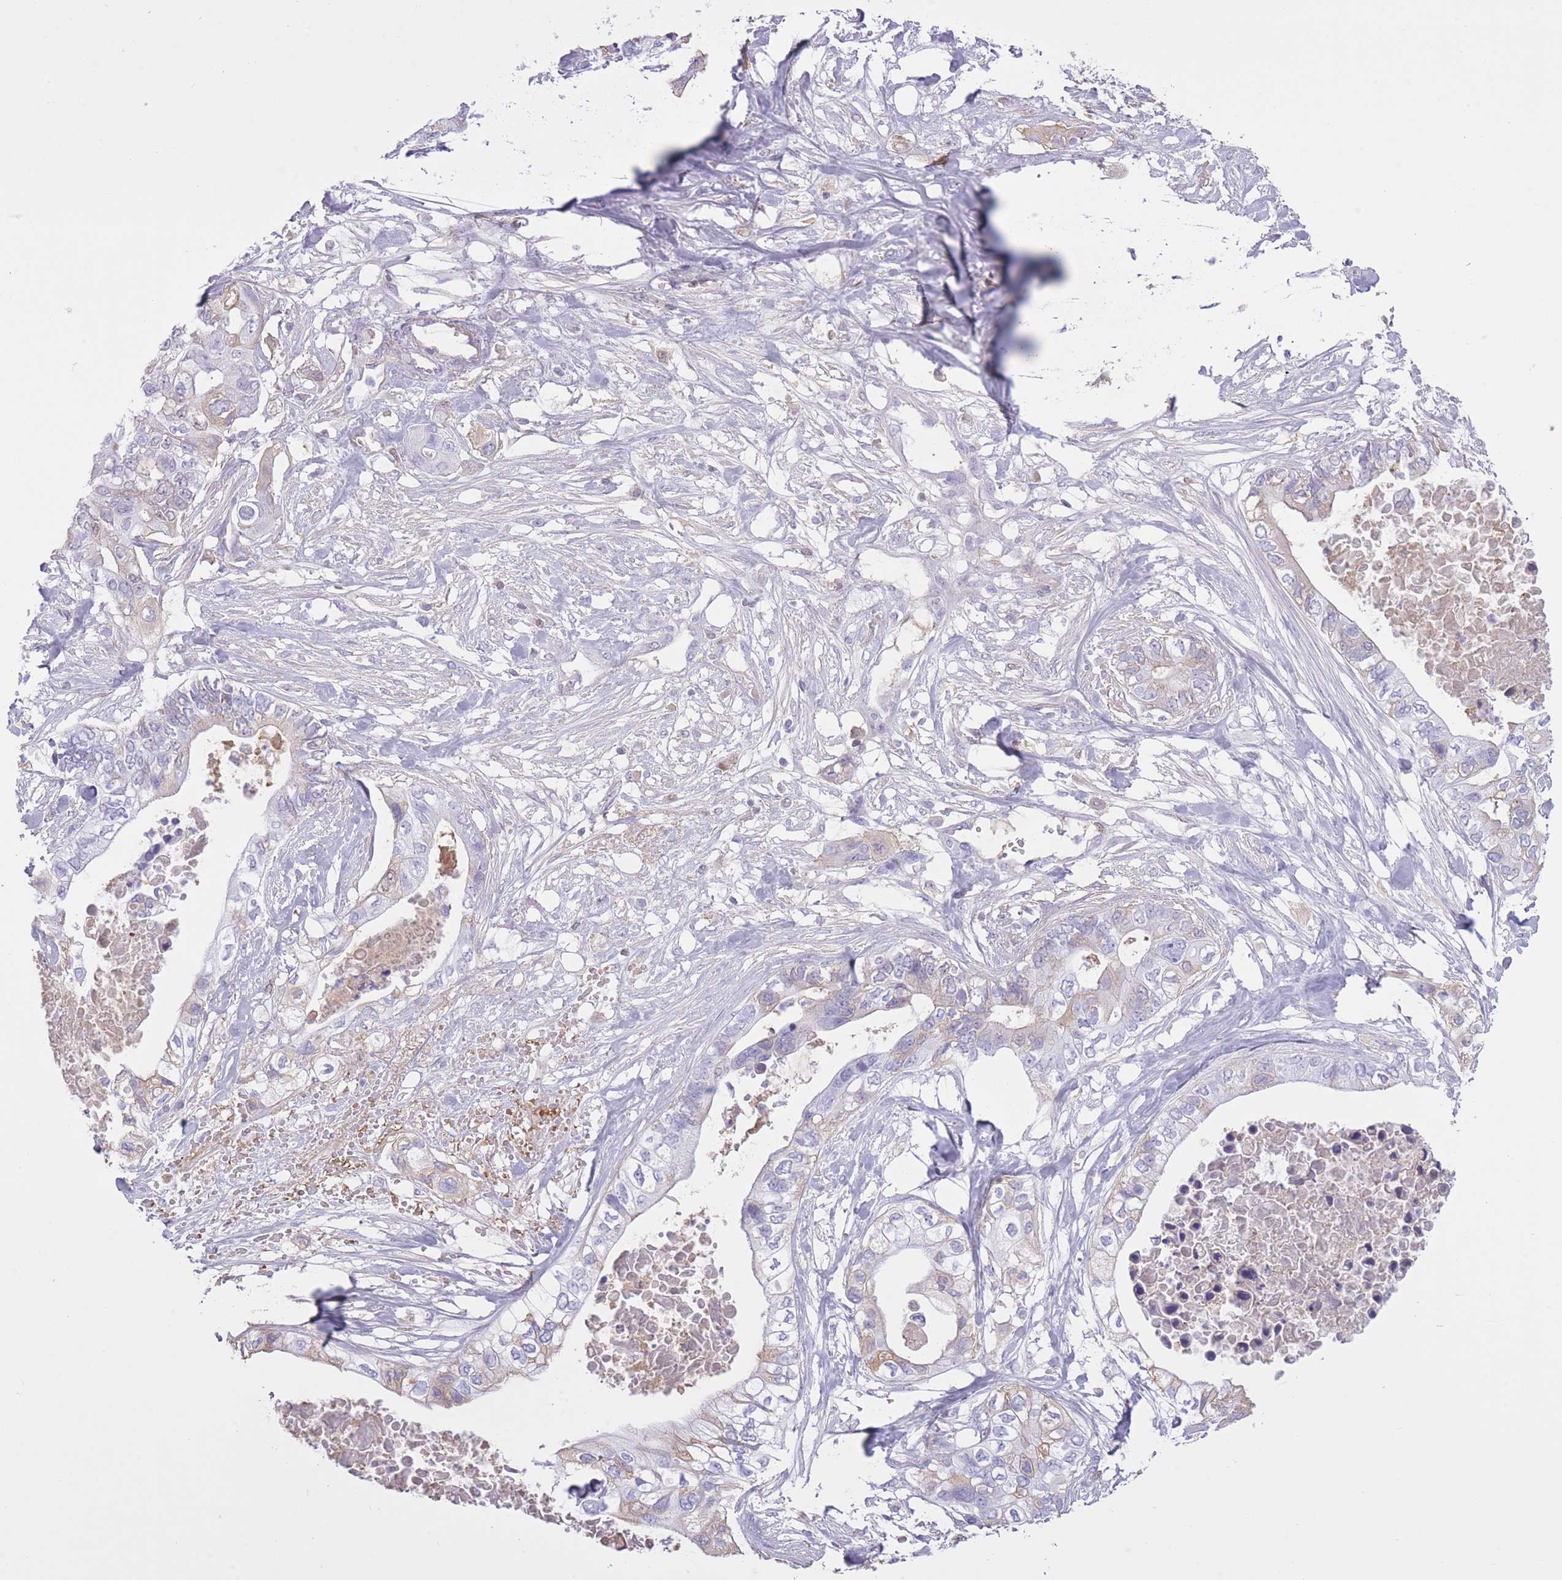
{"staining": {"intensity": "negative", "quantity": "none", "location": "none"}, "tissue": "pancreatic cancer", "cell_type": "Tumor cells", "image_type": "cancer", "snomed": [{"axis": "morphology", "description": "Adenocarcinoma, NOS"}, {"axis": "topography", "description": "Pancreas"}], "caption": "Immunohistochemistry (IHC) histopathology image of adenocarcinoma (pancreatic) stained for a protein (brown), which reveals no positivity in tumor cells.", "gene": "AP3S2", "patient": {"sex": "female", "age": 63}}